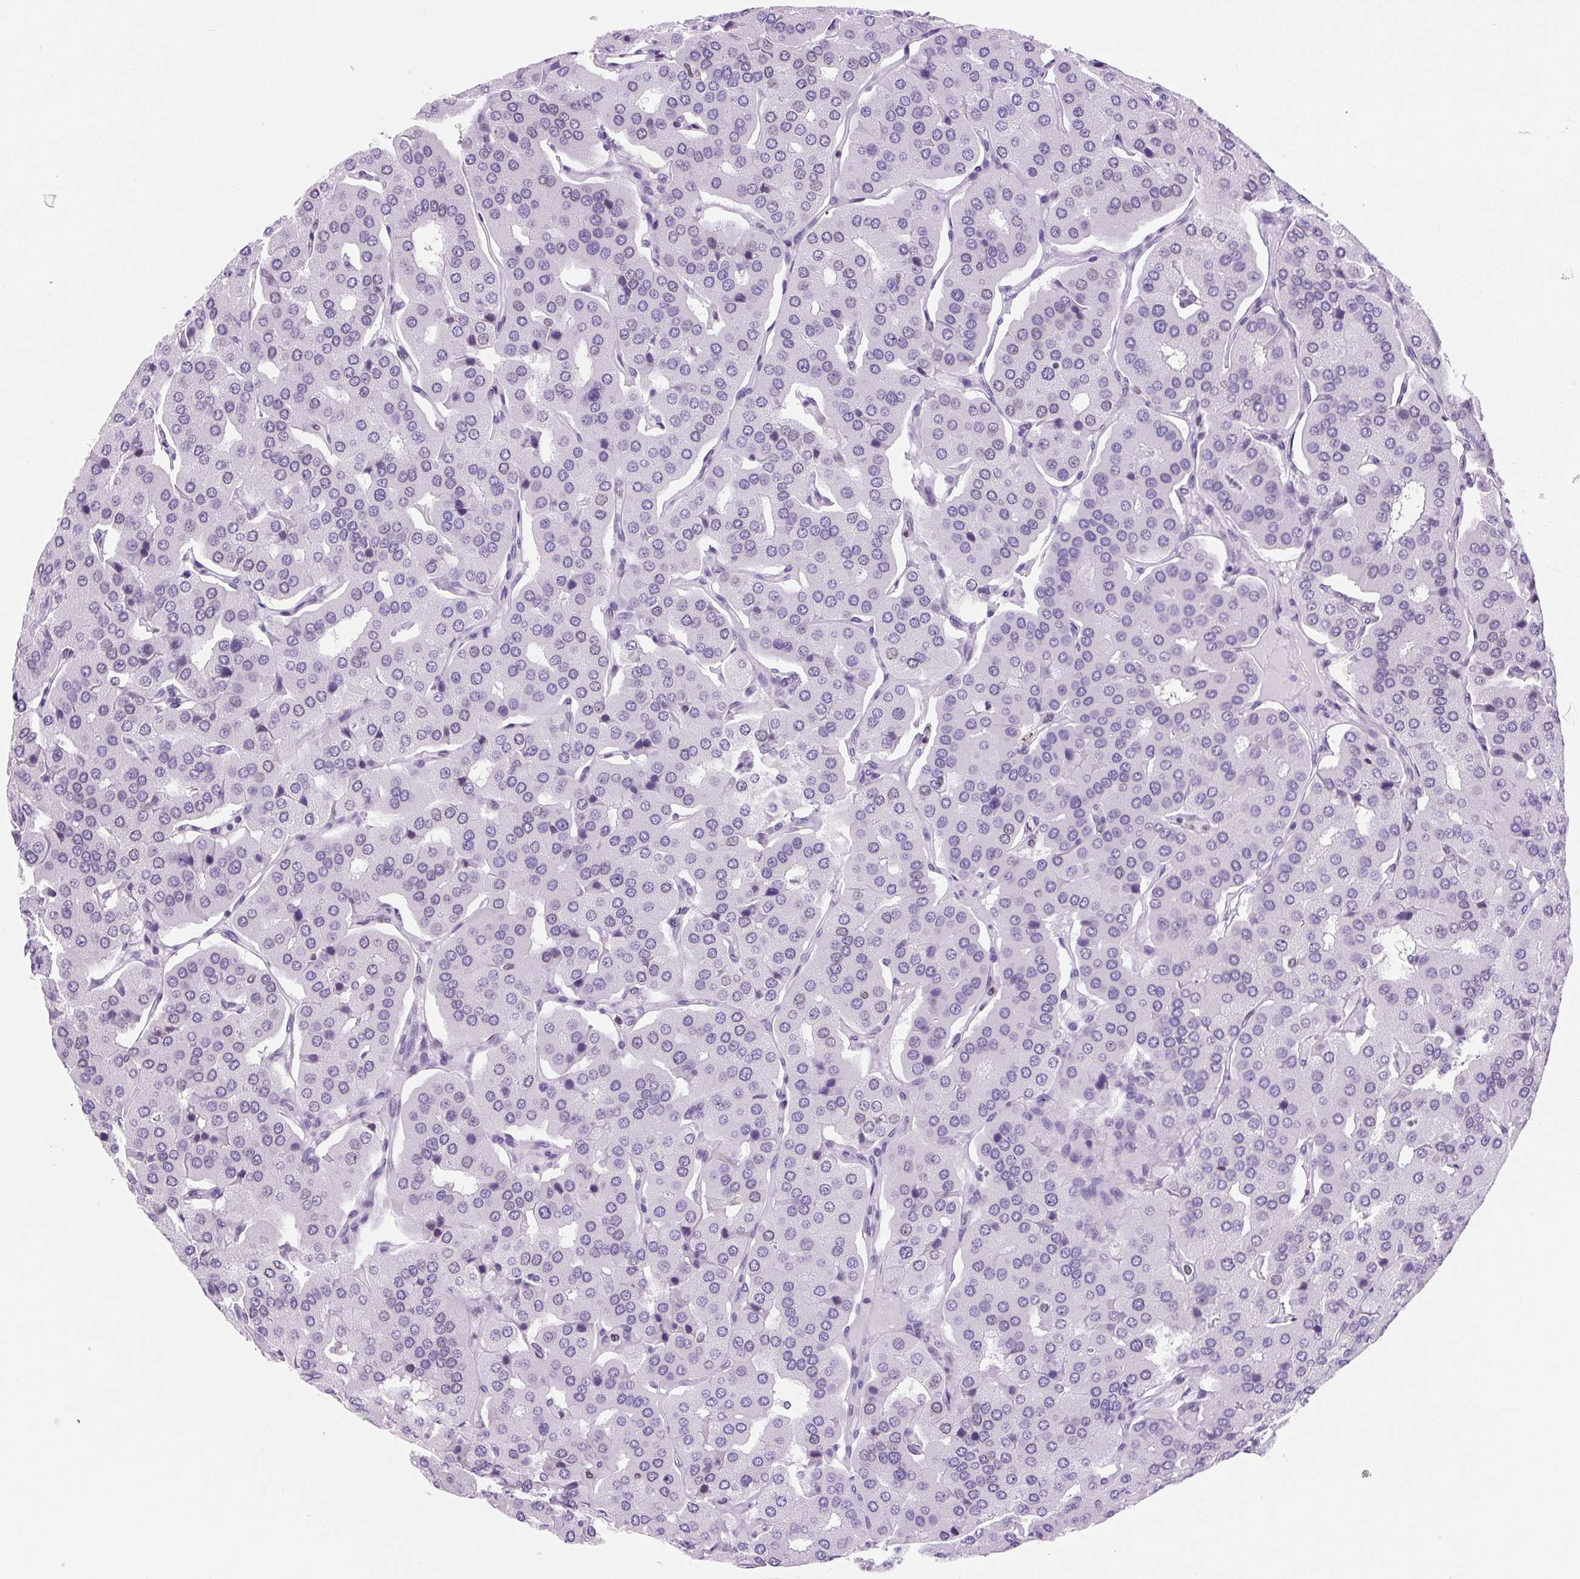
{"staining": {"intensity": "negative", "quantity": "none", "location": "none"}, "tissue": "parathyroid gland", "cell_type": "Glandular cells", "image_type": "normal", "snomed": [{"axis": "morphology", "description": "Normal tissue, NOS"}, {"axis": "morphology", "description": "Adenoma, NOS"}, {"axis": "topography", "description": "Parathyroid gland"}], "caption": "Immunohistochemistry histopathology image of normal human parathyroid gland stained for a protein (brown), which displays no staining in glandular cells.", "gene": "VPREB1", "patient": {"sex": "female", "age": 86}}